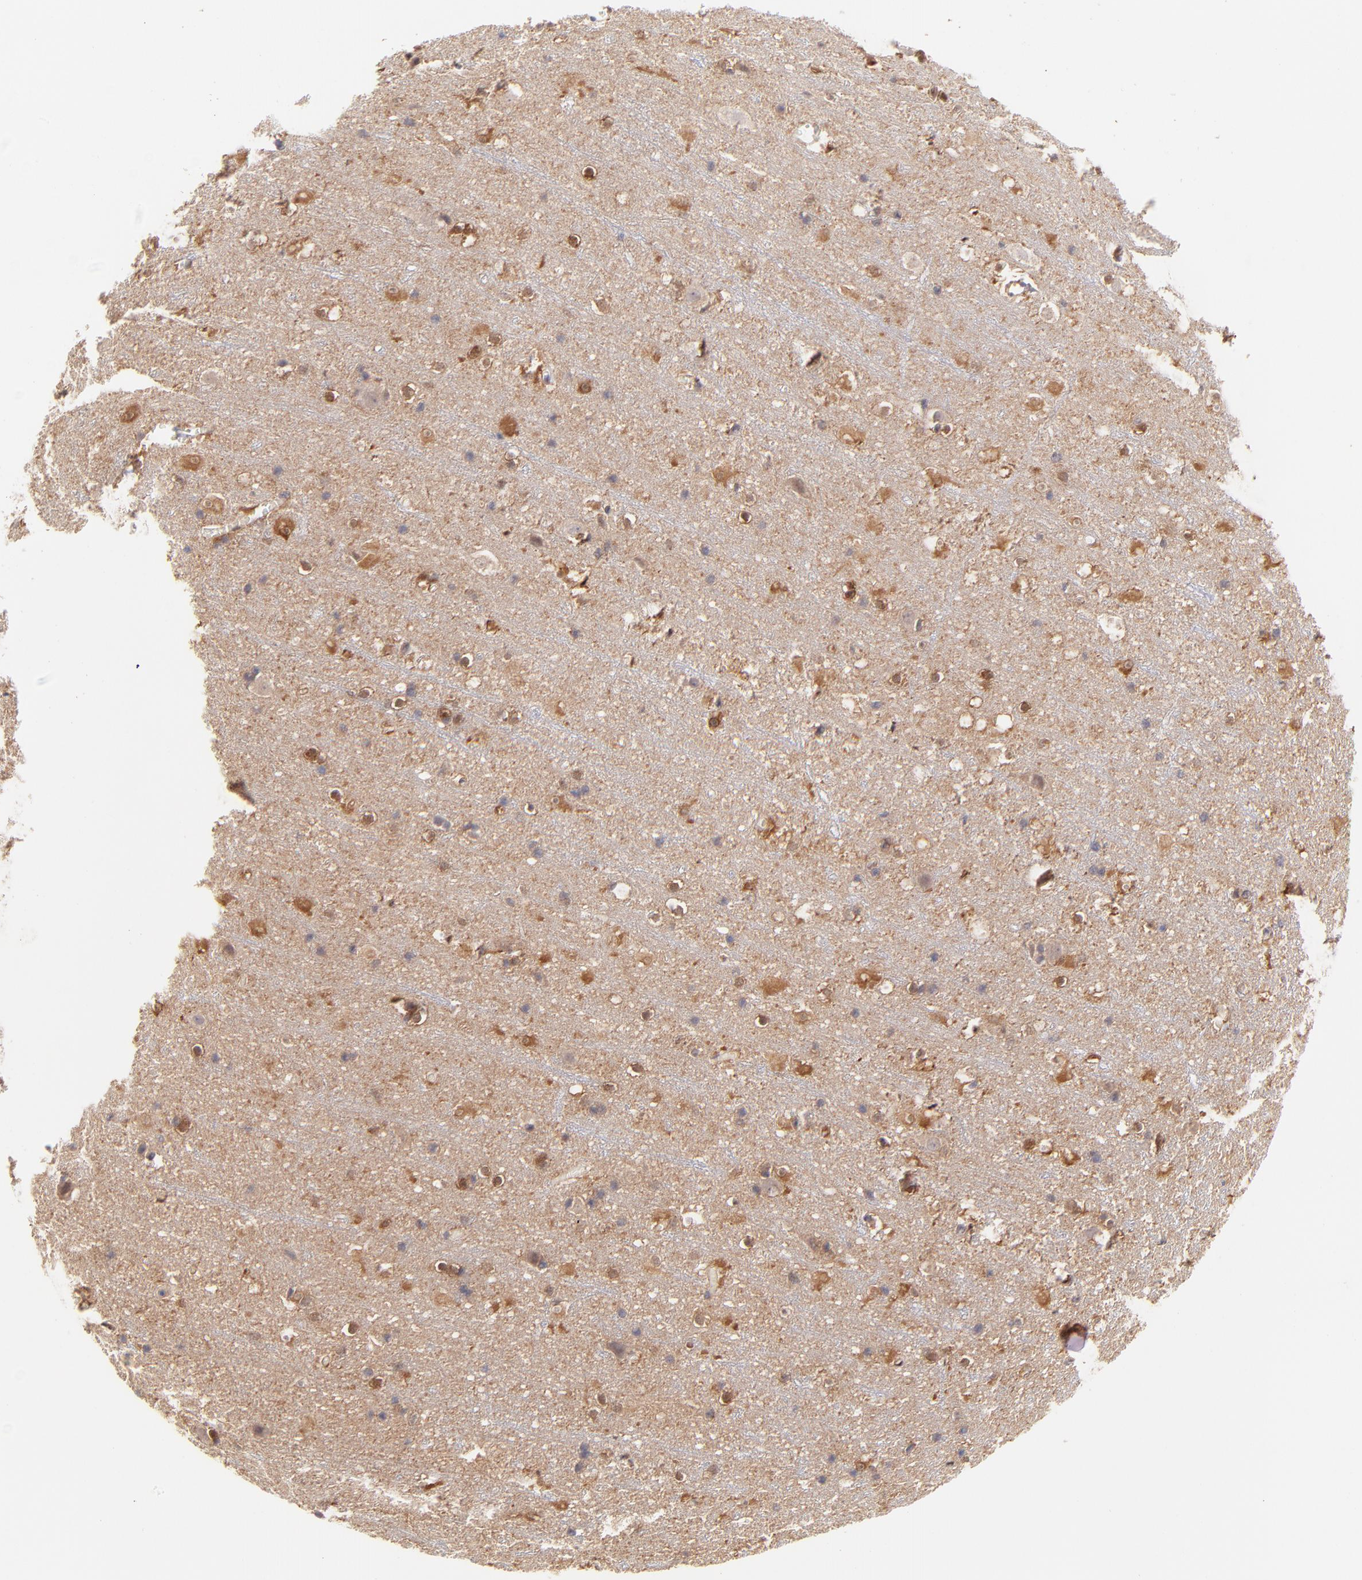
{"staining": {"intensity": "weak", "quantity": ">75%", "location": "cytoplasmic/membranous,nuclear"}, "tissue": "cerebral cortex", "cell_type": "Endothelial cells", "image_type": "normal", "snomed": [{"axis": "morphology", "description": "Normal tissue, NOS"}, {"axis": "topography", "description": "Cerebral cortex"}], "caption": "Immunohistochemistry (IHC) image of normal cerebral cortex: cerebral cortex stained using immunohistochemistry shows low levels of weak protein expression localized specifically in the cytoplasmic/membranous,nuclear of endothelial cells, appearing as a cytoplasmic/membranous,nuclear brown color.", "gene": "HYAL1", "patient": {"sex": "male", "age": 45}}